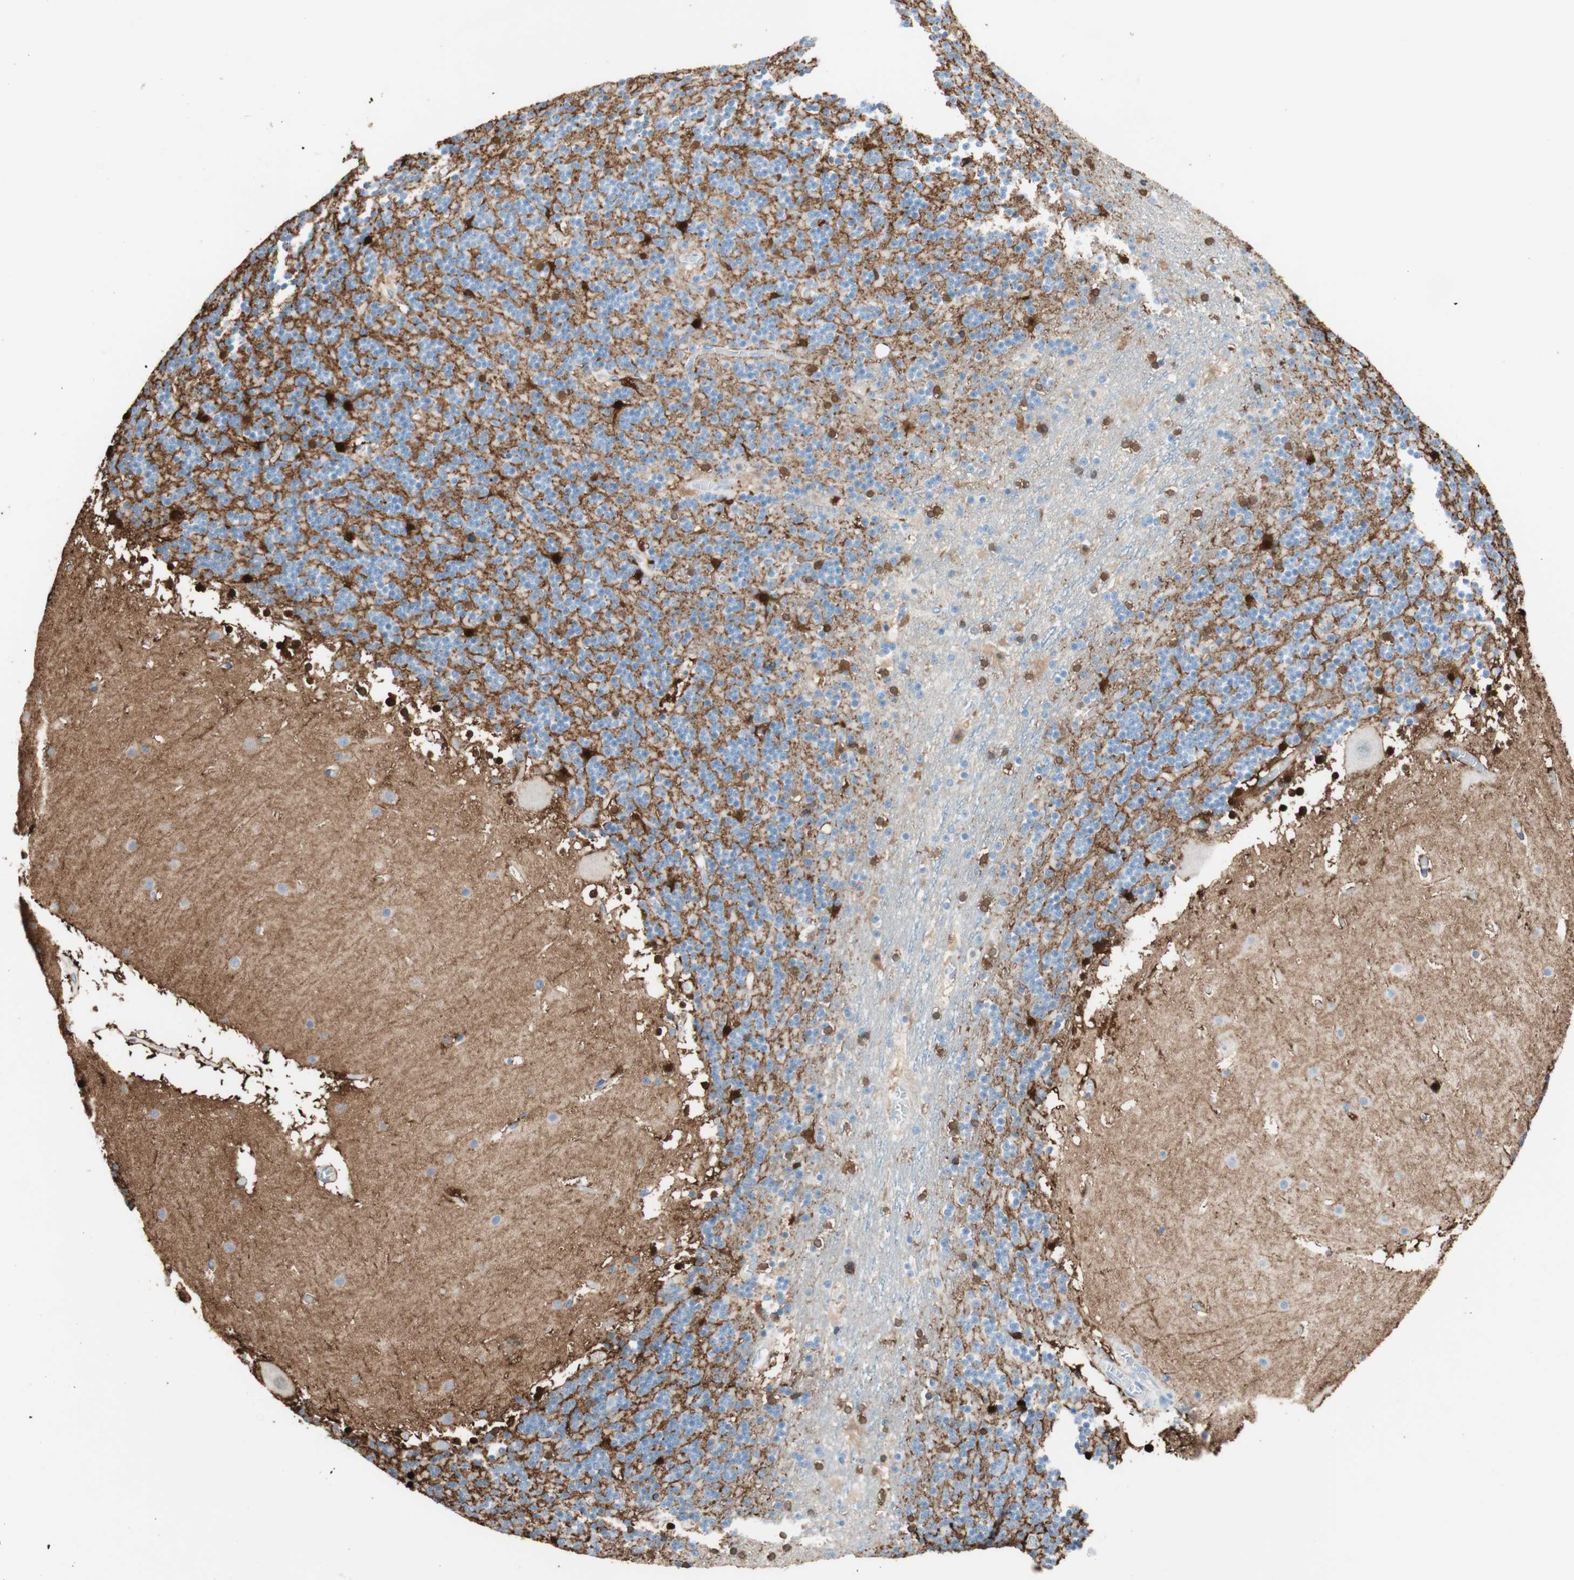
{"staining": {"intensity": "strong", "quantity": "<25%", "location": "cytoplasmic/membranous,nuclear"}, "tissue": "cerebellum", "cell_type": "Cells in granular layer", "image_type": "normal", "snomed": [{"axis": "morphology", "description": "Normal tissue, NOS"}, {"axis": "topography", "description": "Cerebellum"}], "caption": "Strong cytoplasmic/membranous,nuclear expression for a protein is identified in approximately <25% of cells in granular layer of unremarkable cerebellum using immunohistochemistry (IHC).", "gene": "GLUL", "patient": {"sex": "male", "age": 45}}